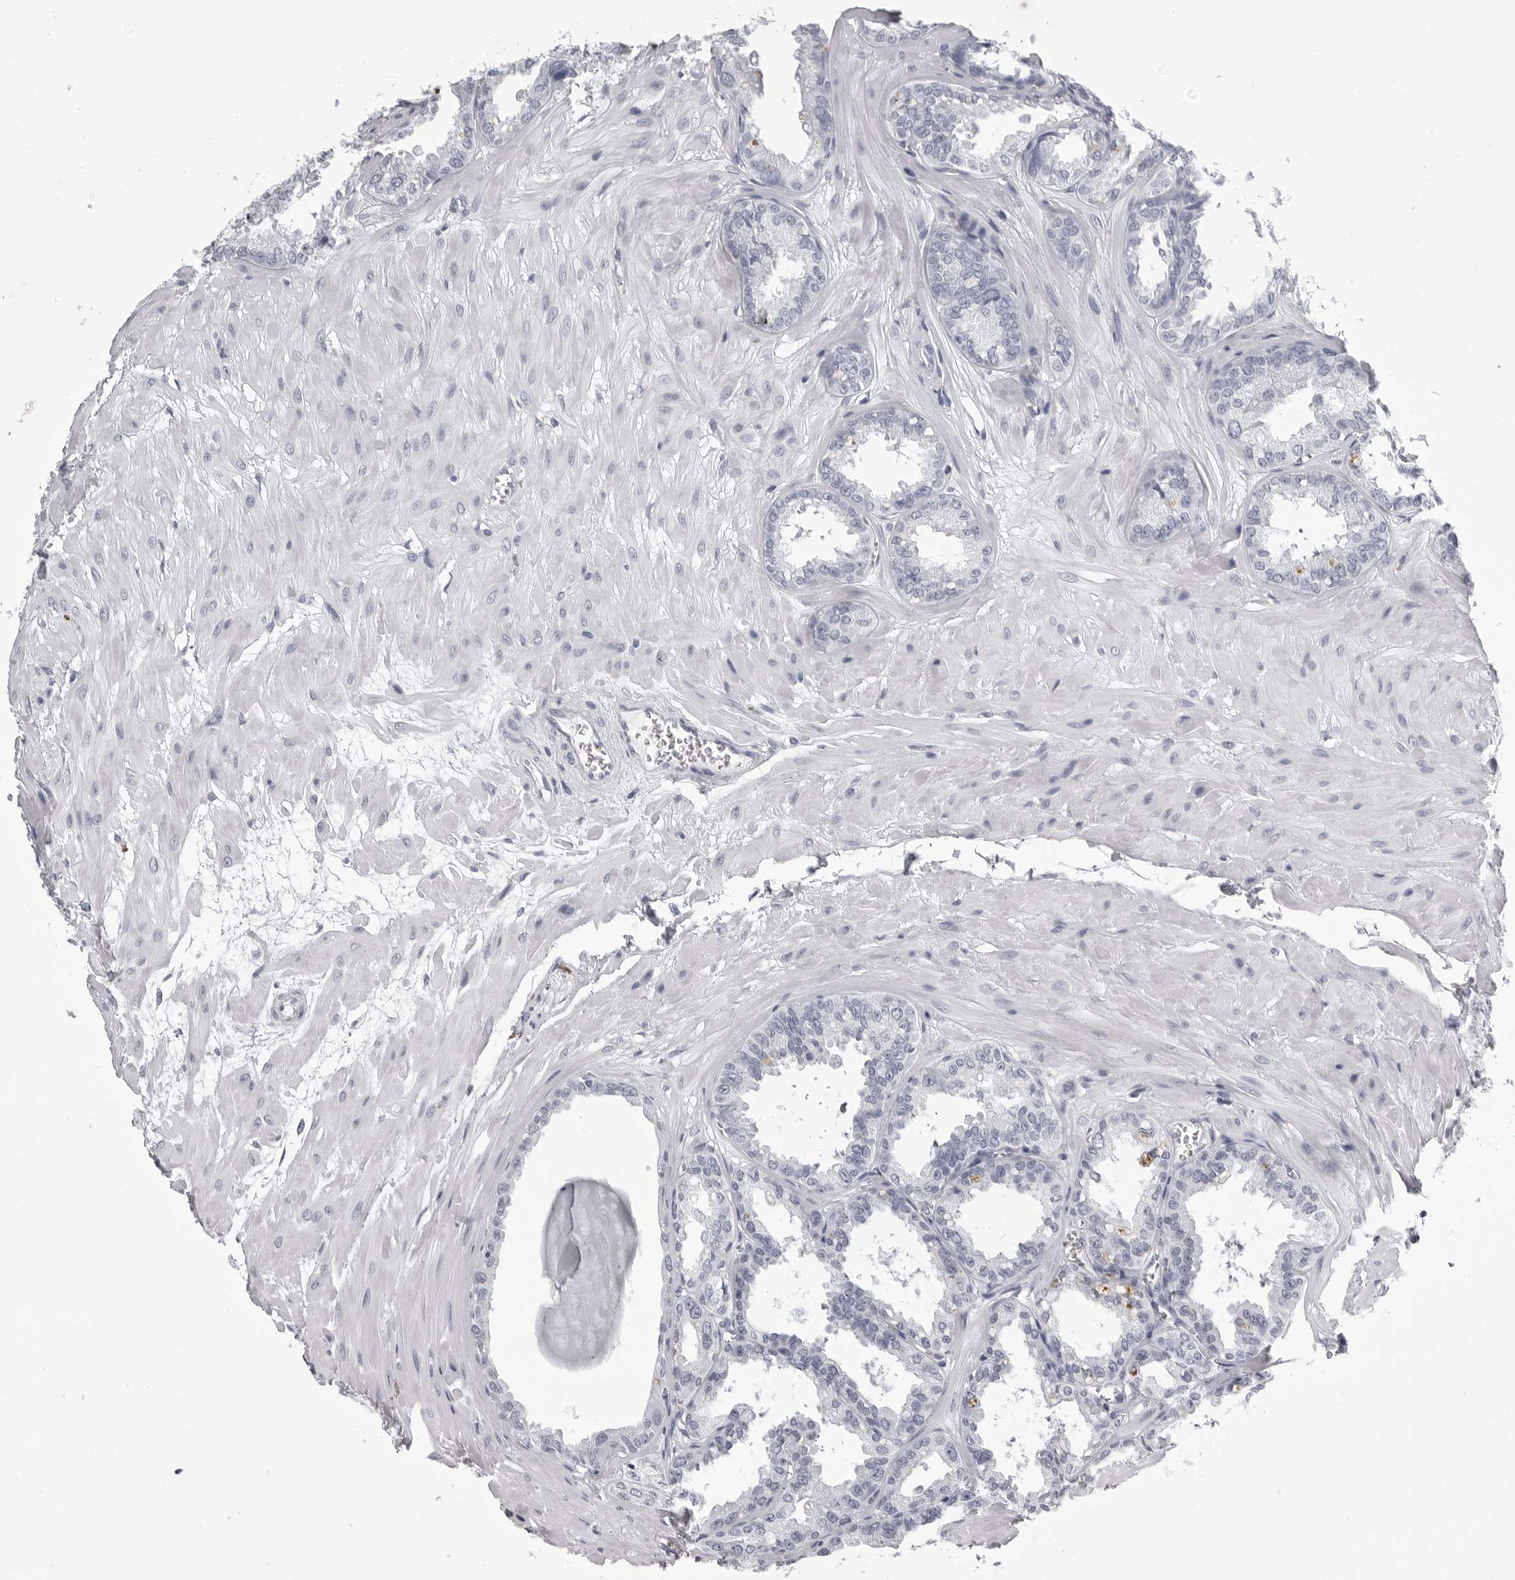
{"staining": {"intensity": "negative", "quantity": "none", "location": "none"}, "tissue": "seminal vesicle", "cell_type": "Glandular cells", "image_type": "normal", "snomed": [{"axis": "morphology", "description": "Normal tissue, NOS"}, {"axis": "topography", "description": "Prostate"}, {"axis": "topography", "description": "Seminal veicle"}], "caption": "Immunohistochemistry (IHC) micrograph of normal seminal vesicle stained for a protein (brown), which demonstrates no expression in glandular cells.", "gene": "BPIFA1", "patient": {"sex": "male", "age": 51}}